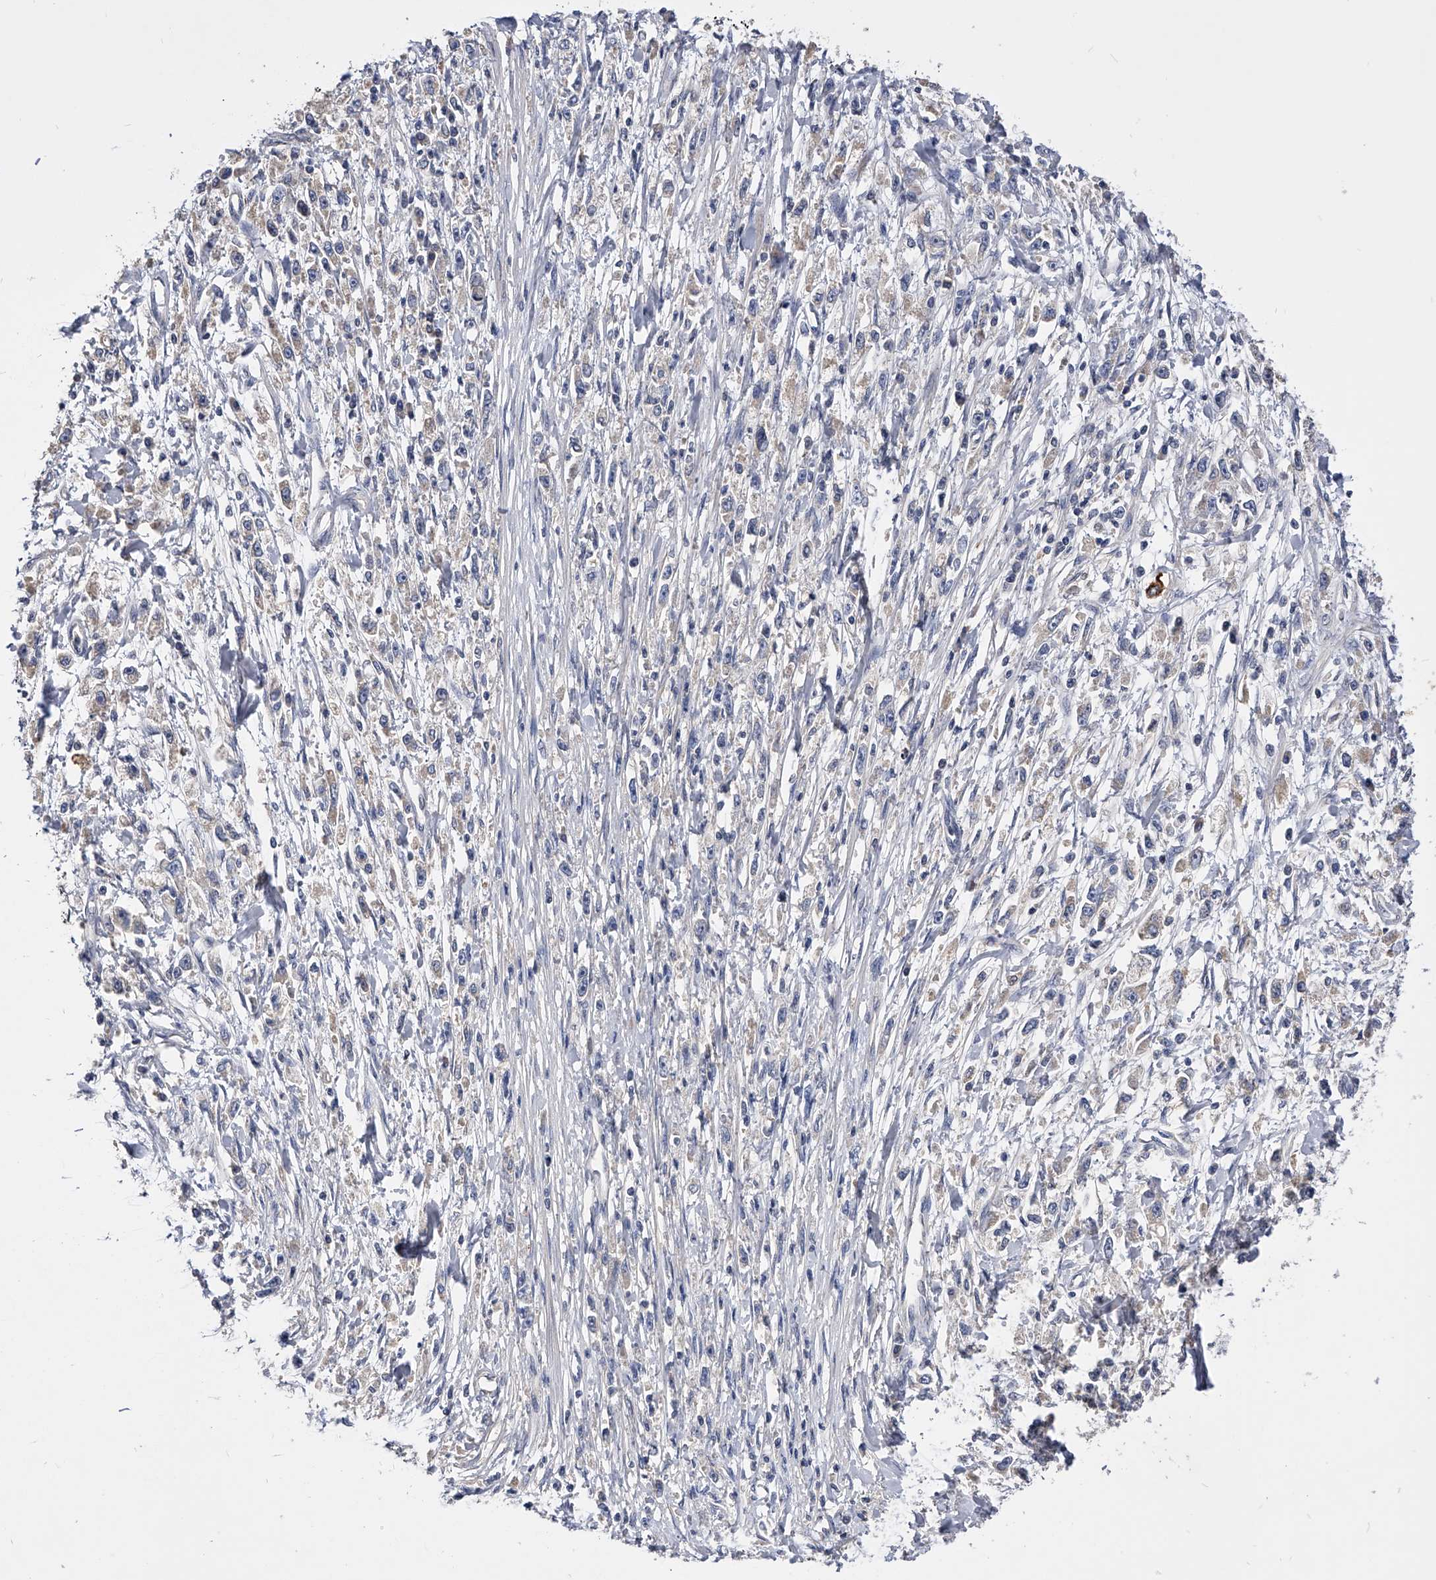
{"staining": {"intensity": "negative", "quantity": "none", "location": "none"}, "tissue": "stomach cancer", "cell_type": "Tumor cells", "image_type": "cancer", "snomed": [{"axis": "morphology", "description": "Adenocarcinoma, NOS"}, {"axis": "topography", "description": "Stomach"}], "caption": "Image shows no significant protein staining in tumor cells of adenocarcinoma (stomach).", "gene": "ARL4C", "patient": {"sex": "female", "age": 59}}